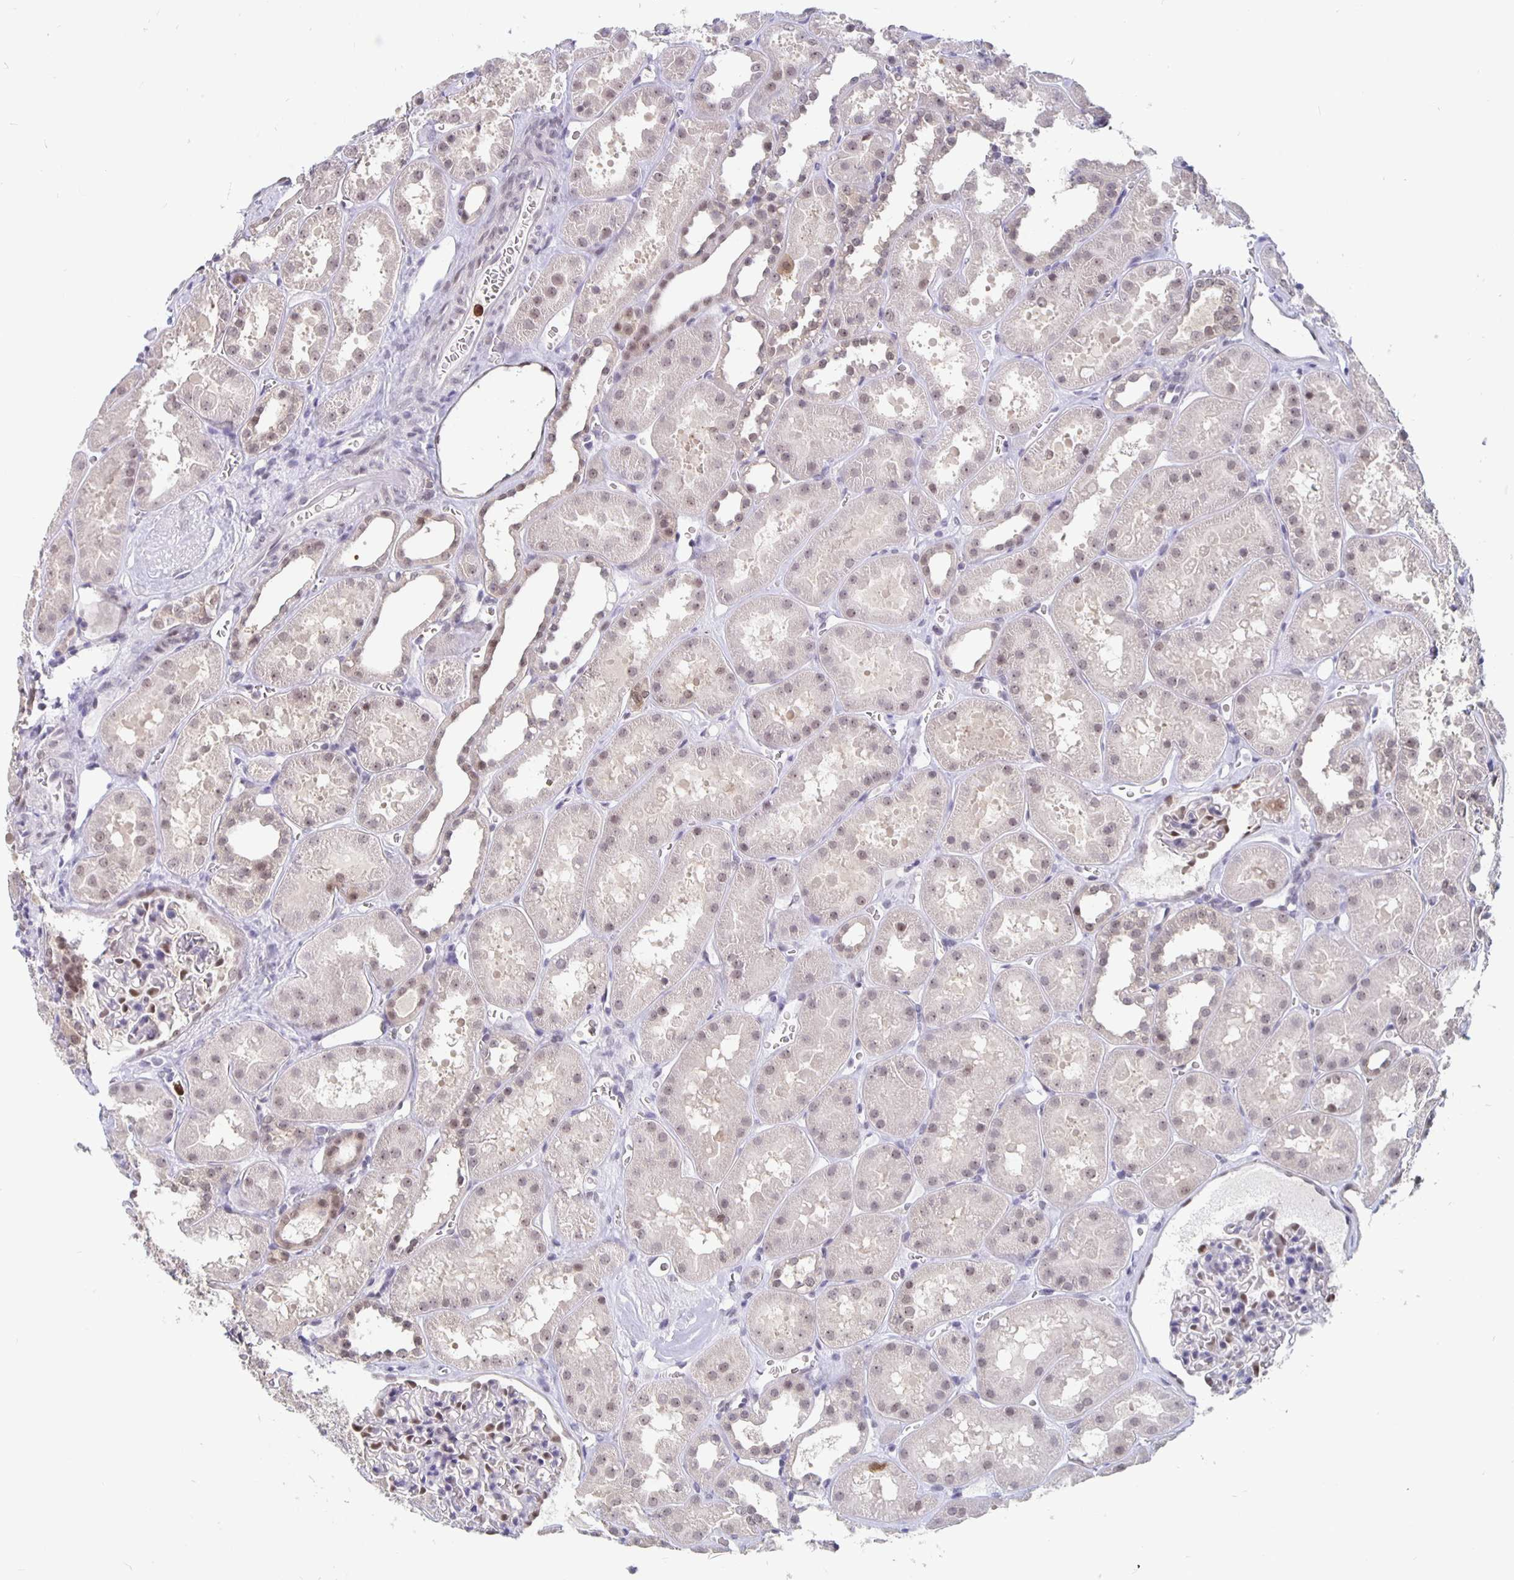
{"staining": {"intensity": "moderate", "quantity": "<25%", "location": "nuclear"}, "tissue": "kidney", "cell_type": "Cells in glomeruli", "image_type": "normal", "snomed": [{"axis": "morphology", "description": "Normal tissue, NOS"}, {"axis": "topography", "description": "Kidney"}], "caption": "Immunohistochemical staining of benign human kidney shows <25% levels of moderate nuclear protein expression in approximately <25% of cells in glomeruli.", "gene": "ZNF691", "patient": {"sex": "female", "age": 41}}